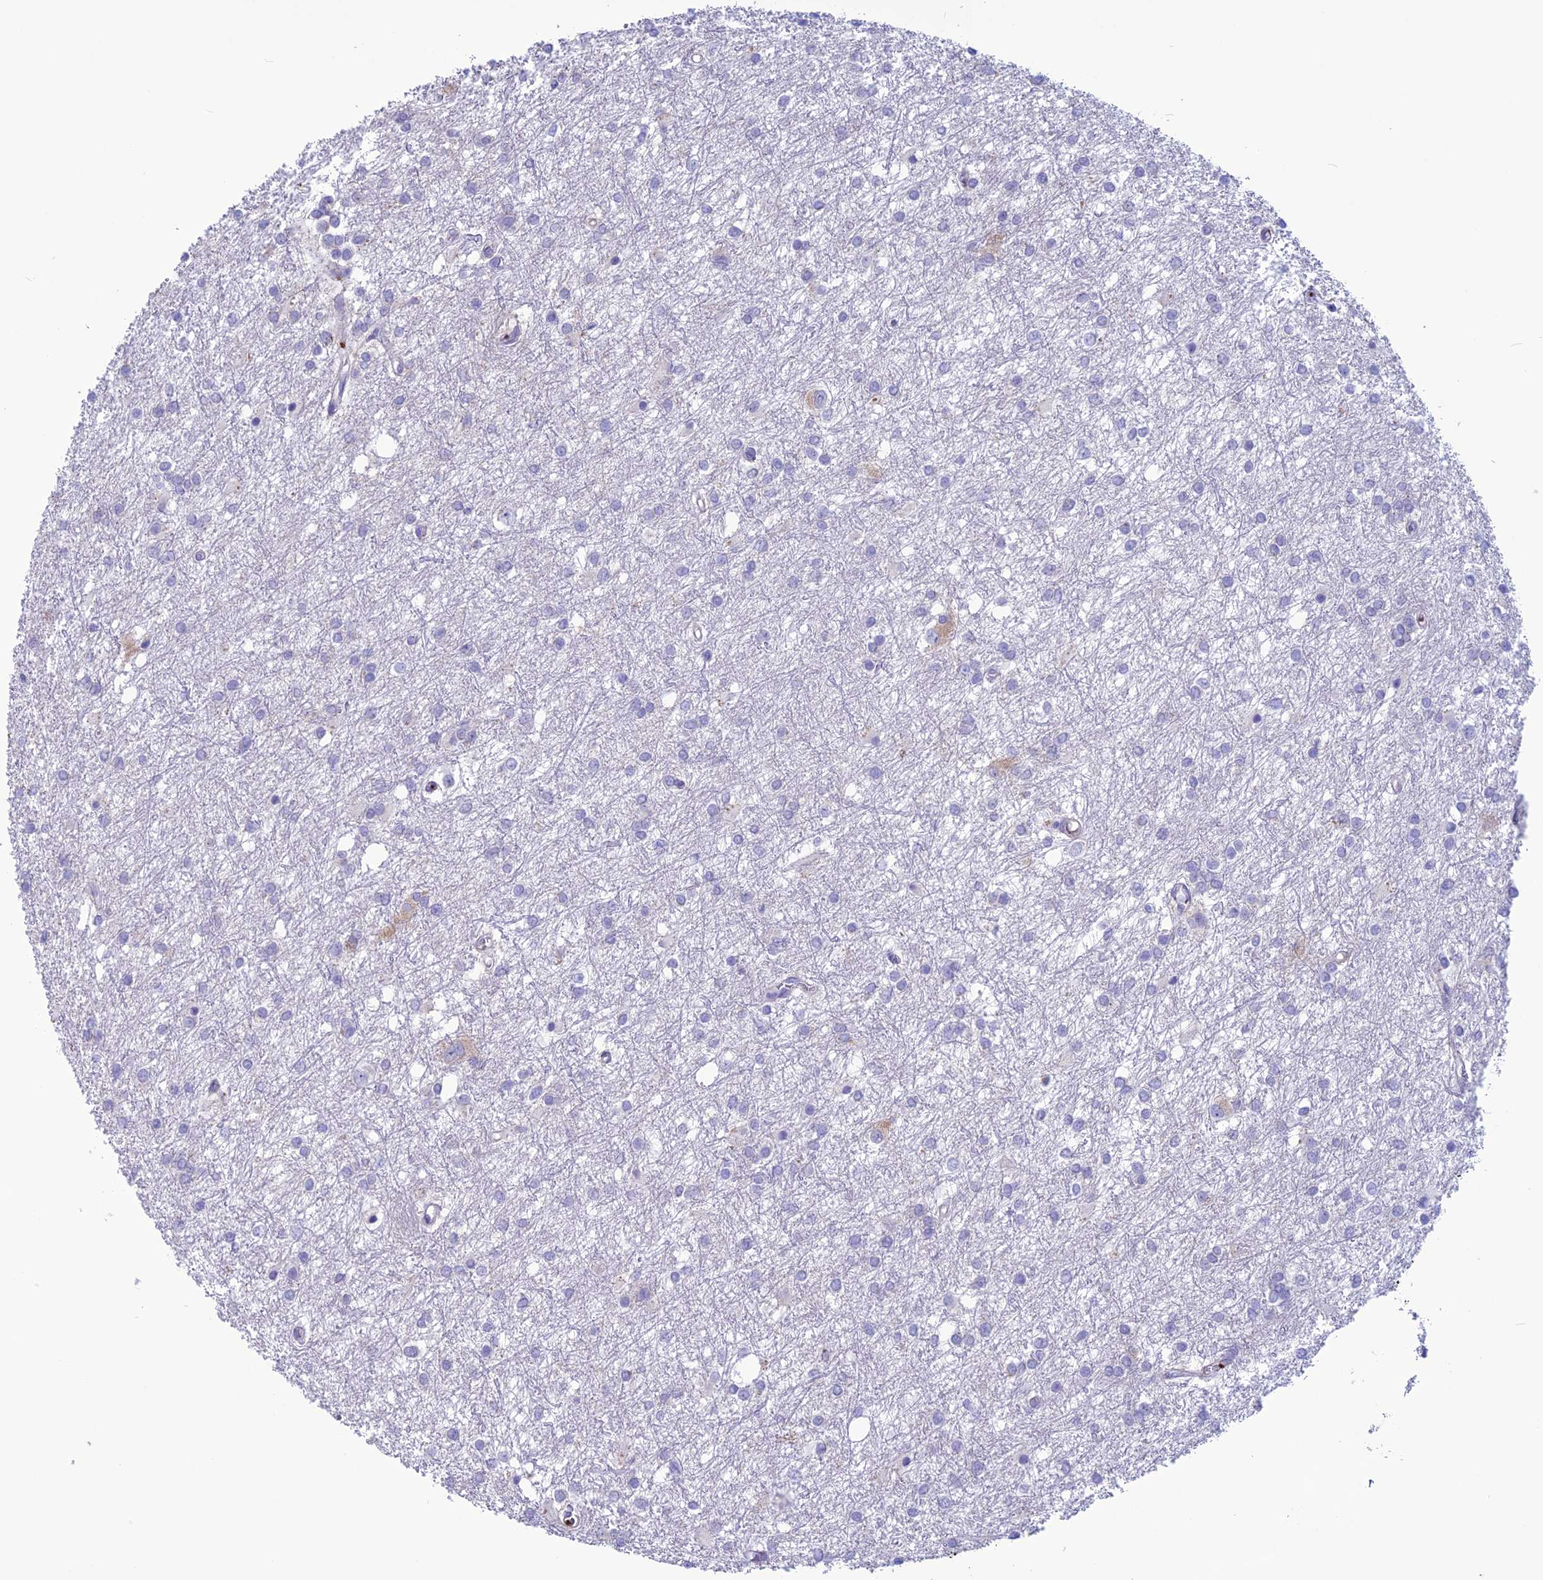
{"staining": {"intensity": "negative", "quantity": "none", "location": "none"}, "tissue": "glioma", "cell_type": "Tumor cells", "image_type": "cancer", "snomed": [{"axis": "morphology", "description": "Glioma, malignant, High grade"}, {"axis": "topography", "description": "Brain"}], "caption": "This is a image of immunohistochemistry staining of malignant glioma (high-grade), which shows no expression in tumor cells.", "gene": "C21orf140", "patient": {"sex": "female", "age": 50}}